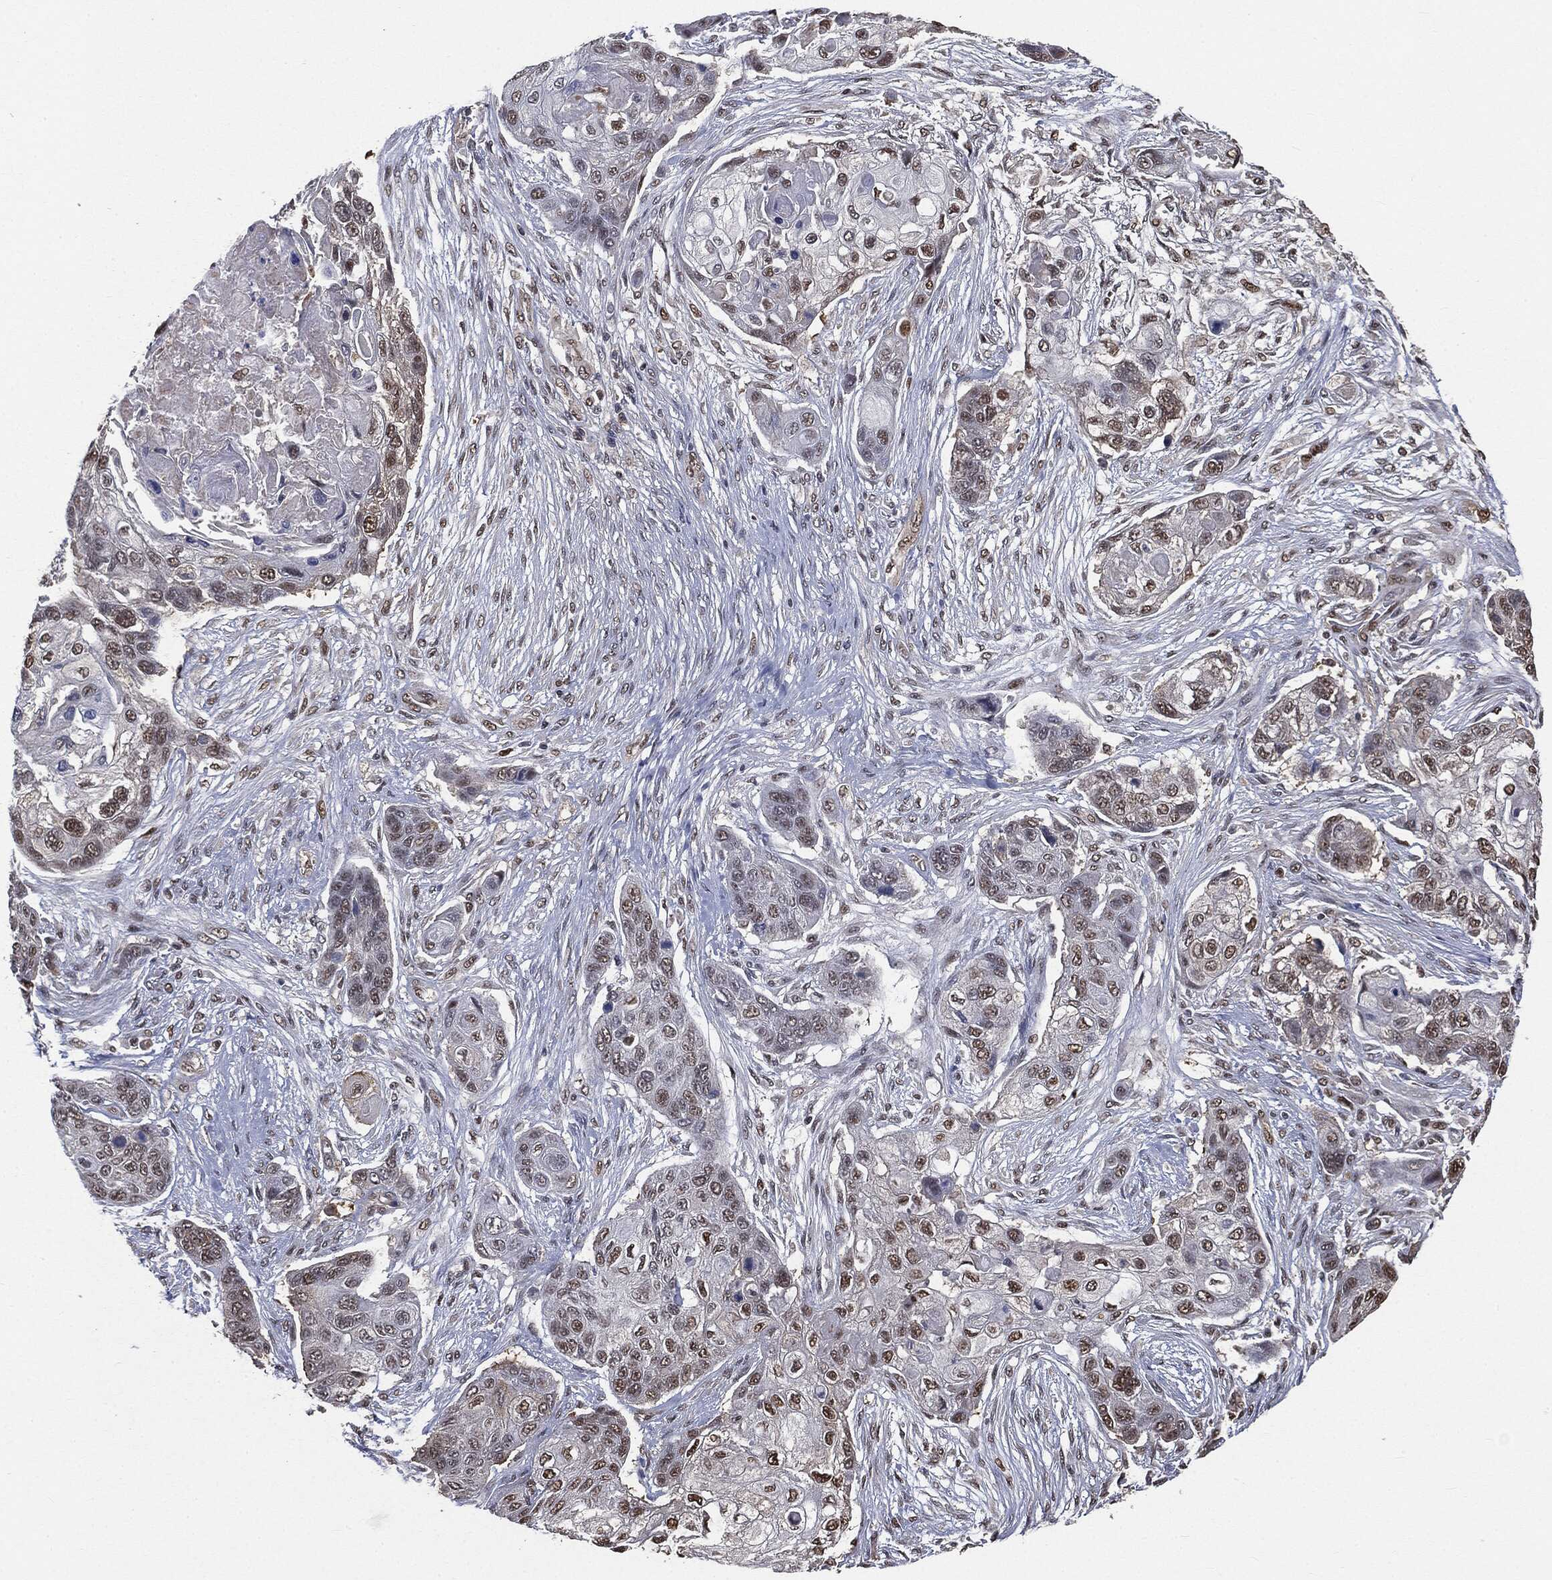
{"staining": {"intensity": "moderate", "quantity": "<25%", "location": "nuclear"}, "tissue": "lung cancer", "cell_type": "Tumor cells", "image_type": "cancer", "snomed": [{"axis": "morphology", "description": "Squamous cell carcinoma, NOS"}, {"axis": "topography", "description": "Lung"}], "caption": "High-power microscopy captured an immunohistochemistry image of lung cancer (squamous cell carcinoma), revealing moderate nuclear staining in about <25% of tumor cells.", "gene": "SHLD2", "patient": {"sex": "male", "age": 69}}